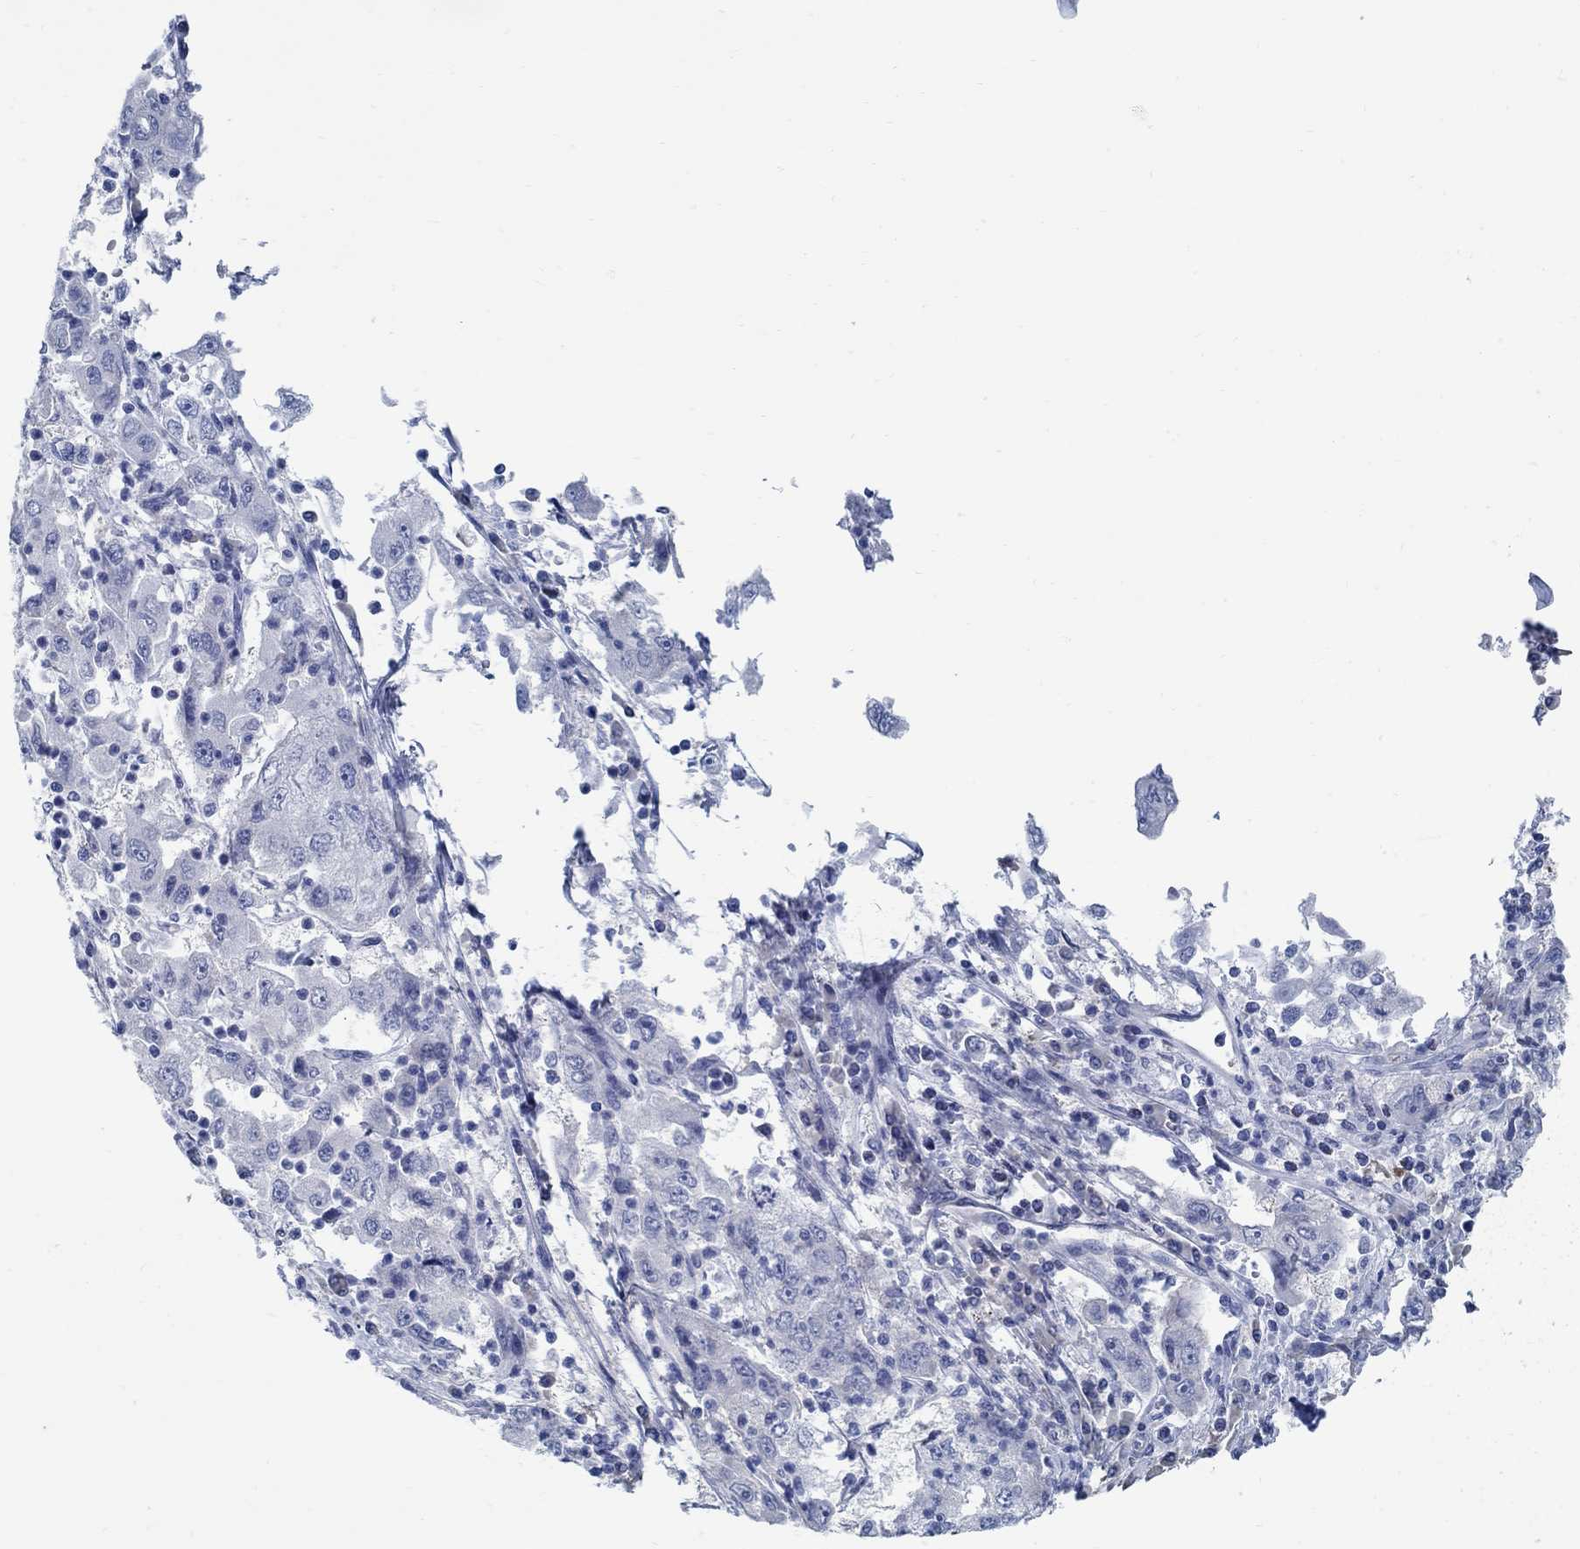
{"staining": {"intensity": "negative", "quantity": "none", "location": "none"}, "tissue": "cervical cancer", "cell_type": "Tumor cells", "image_type": "cancer", "snomed": [{"axis": "morphology", "description": "Squamous cell carcinoma, NOS"}, {"axis": "topography", "description": "Cervix"}], "caption": "This is an immunohistochemistry micrograph of cervical squamous cell carcinoma. There is no positivity in tumor cells.", "gene": "C15orf39", "patient": {"sex": "female", "age": 36}}